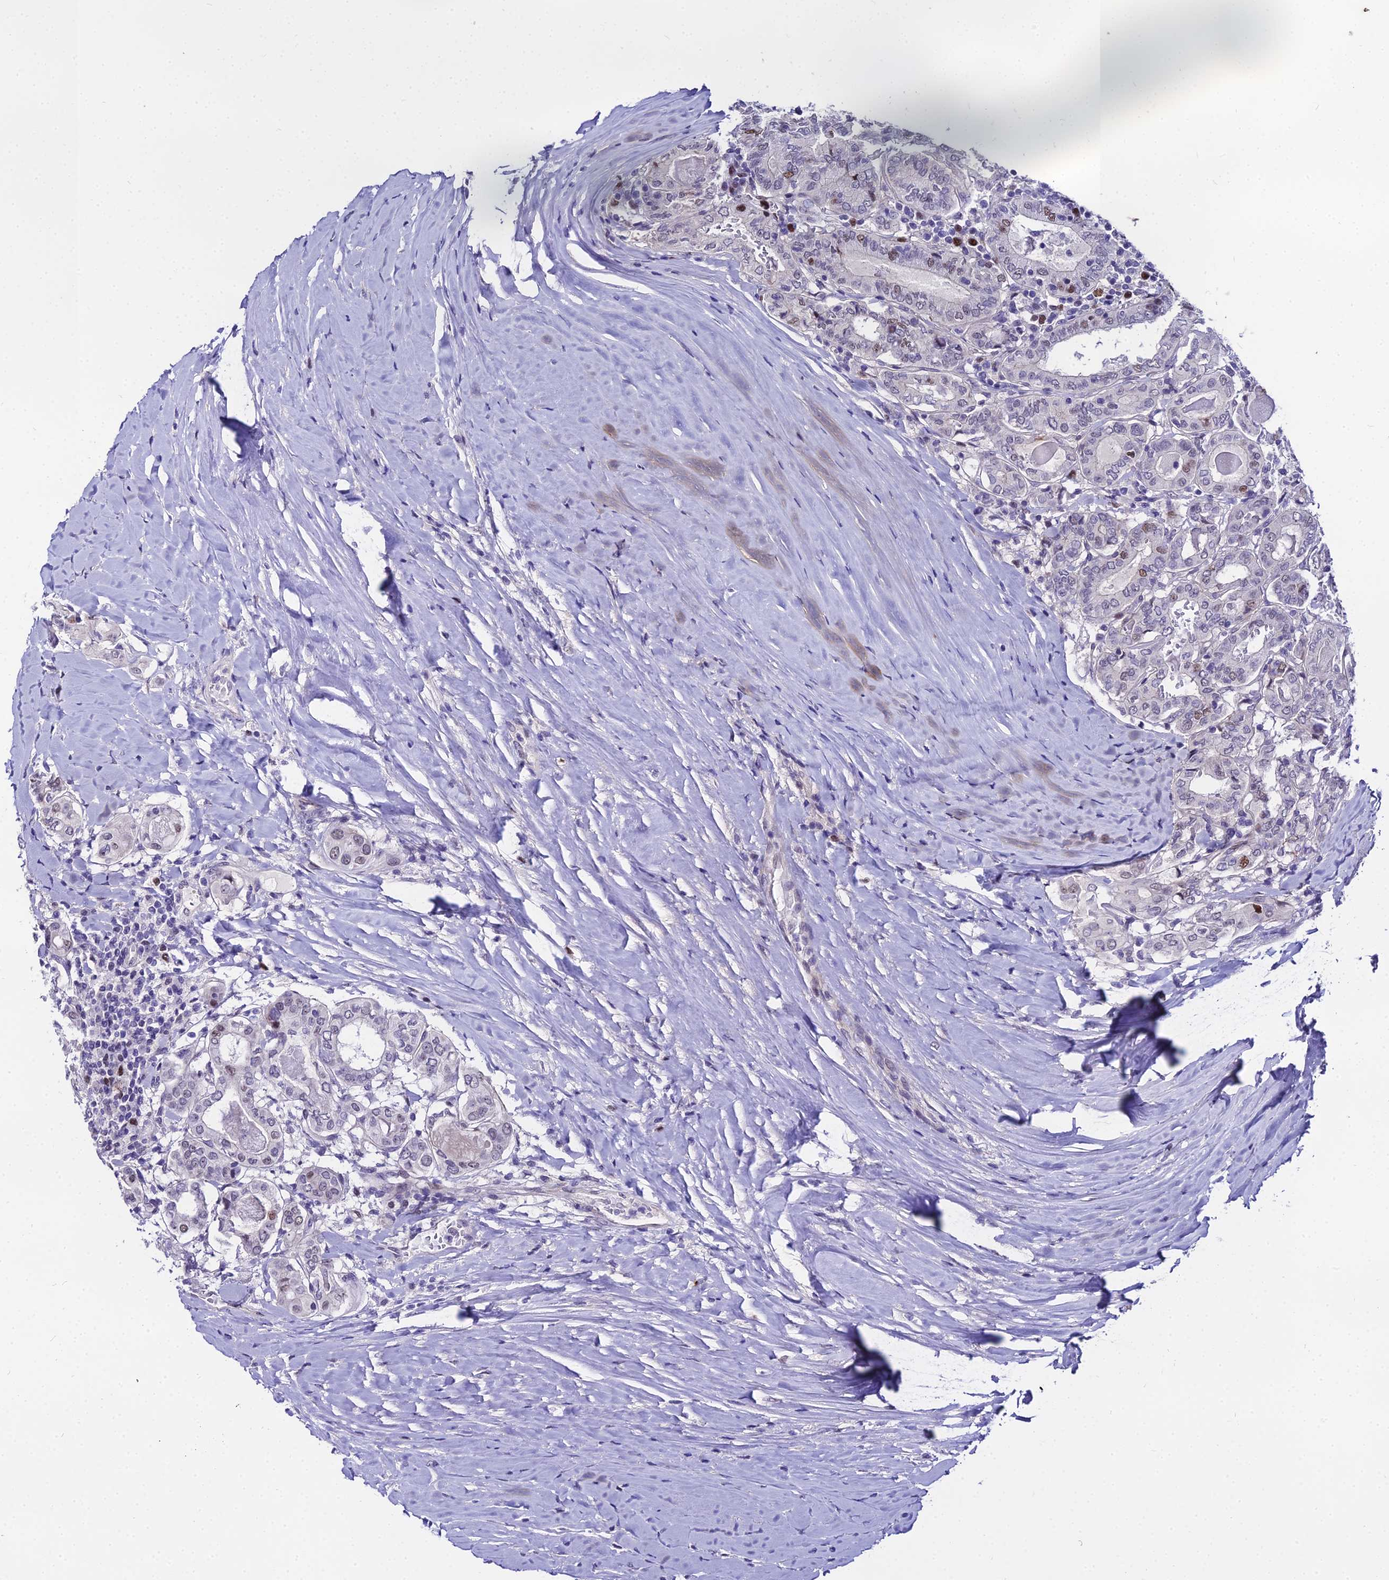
{"staining": {"intensity": "moderate", "quantity": "<25%", "location": "nuclear"}, "tissue": "thyroid cancer", "cell_type": "Tumor cells", "image_type": "cancer", "snomed": [{"axis": "morphology", "description": "Papillary adenocarcinoma, NOS"}, {"axis": "topography", "description": "Thyroid gland"}], "caption": "A histopathology image of human papillary adenocarcinoma (thyroid) stained for a protein exhibits moderate nuclear brown staining in tumor cells. (Brightfield microscopy of DAB IHC at high magnification).", "gene": "TRIML2", "patient": {"sex": "female", "age": 72}}